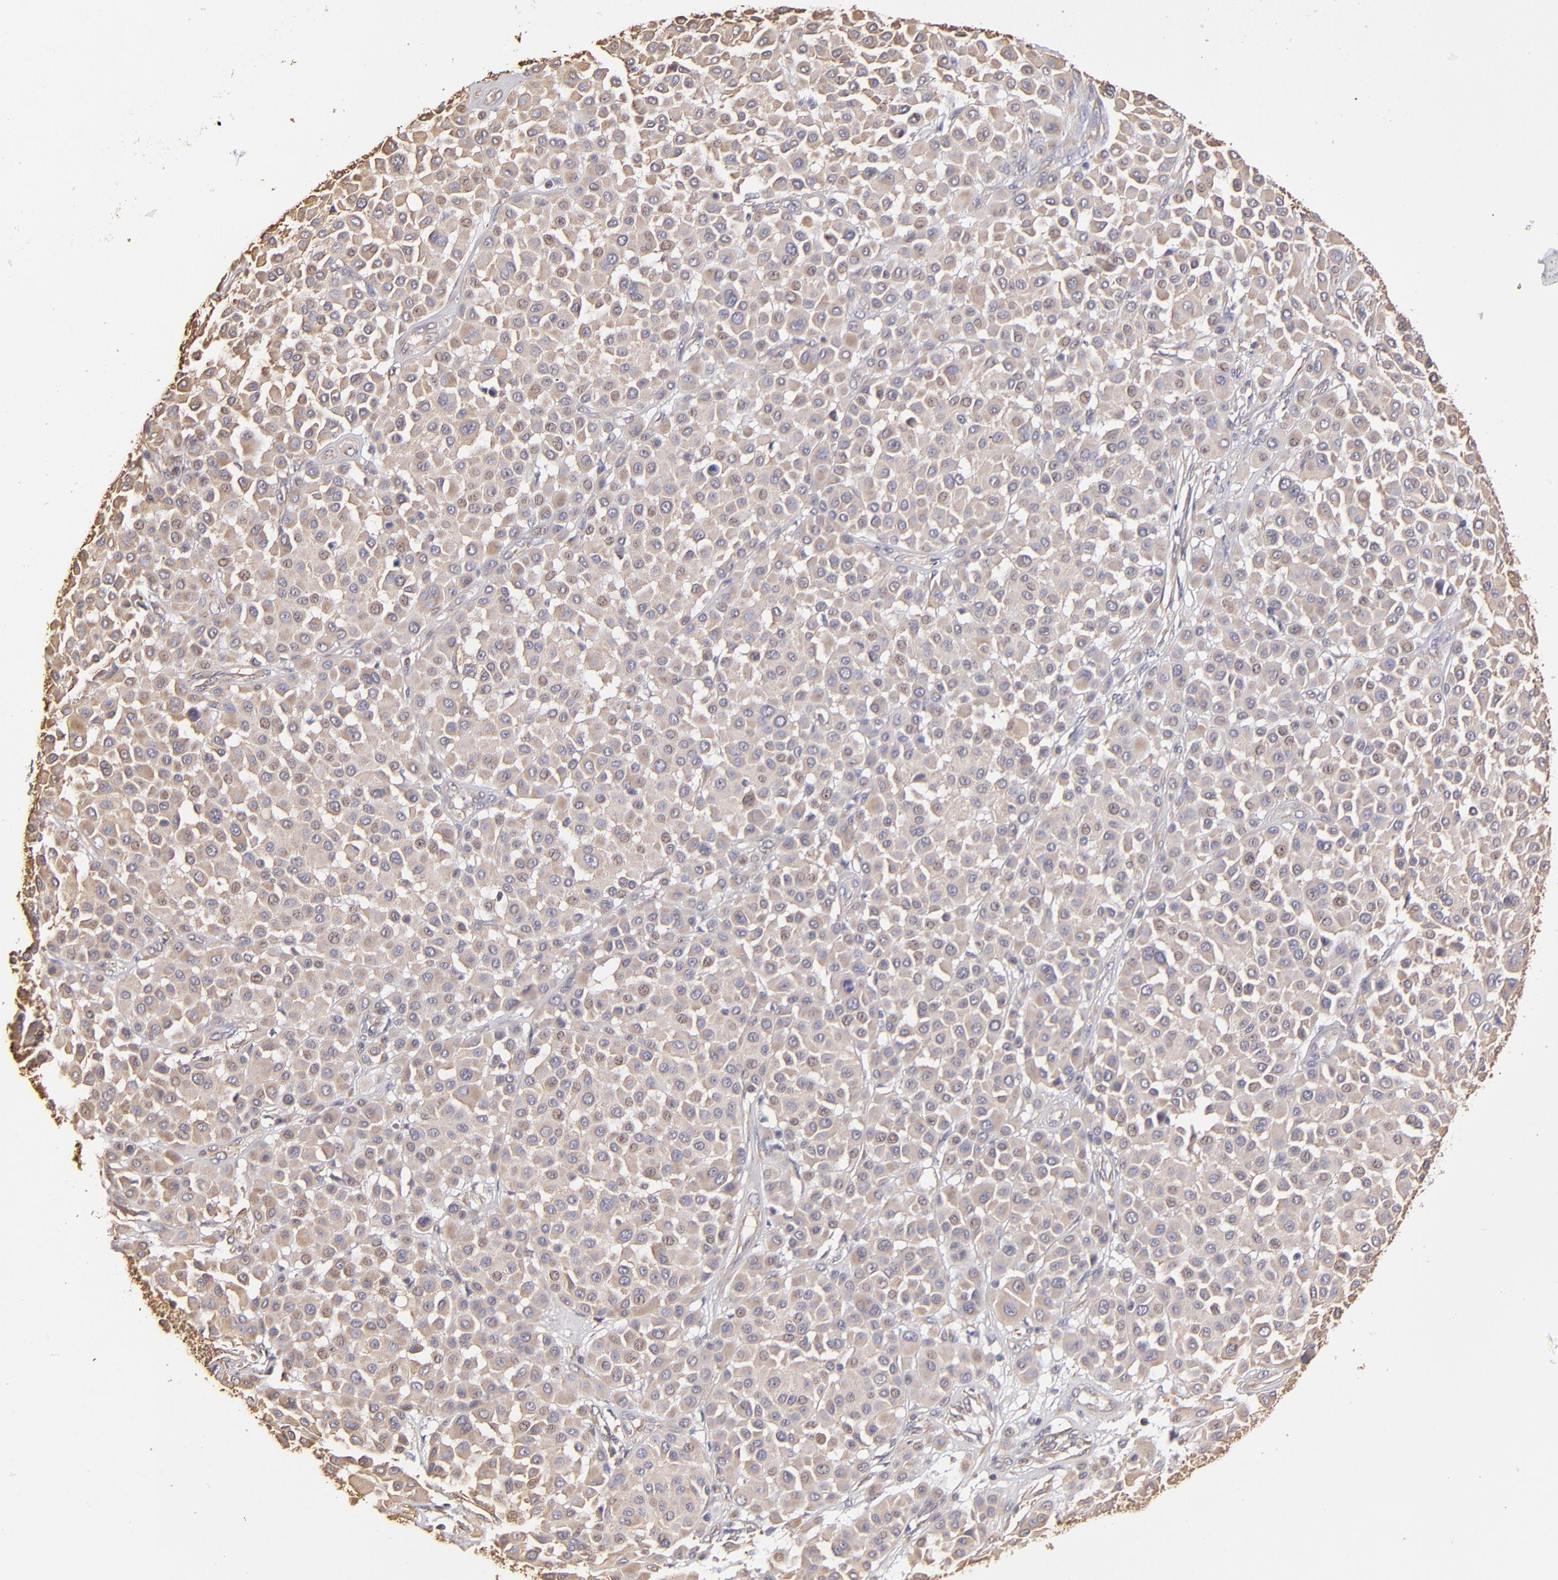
{"staining": {"intensity": "weak", "quantity": ">75%", "location": "cytoplasmic/membranous"}, "tissue": "melanoma", "cell_type": "Tumor cells", "image_type": "cancer", "snomed": [{"axis": "morphology", "description": "Malignant melanoma, Metastatic site"}, {"axis": "topography", "description": "Soft tissue"}], "caption": "Protein expression analysis of melanoma reveals weak cytoplasmic/membranous positivity in approximately >75% of tumor cells.", "gene": "ABCC1", "patient": {"sex": "male", "age": 41}}